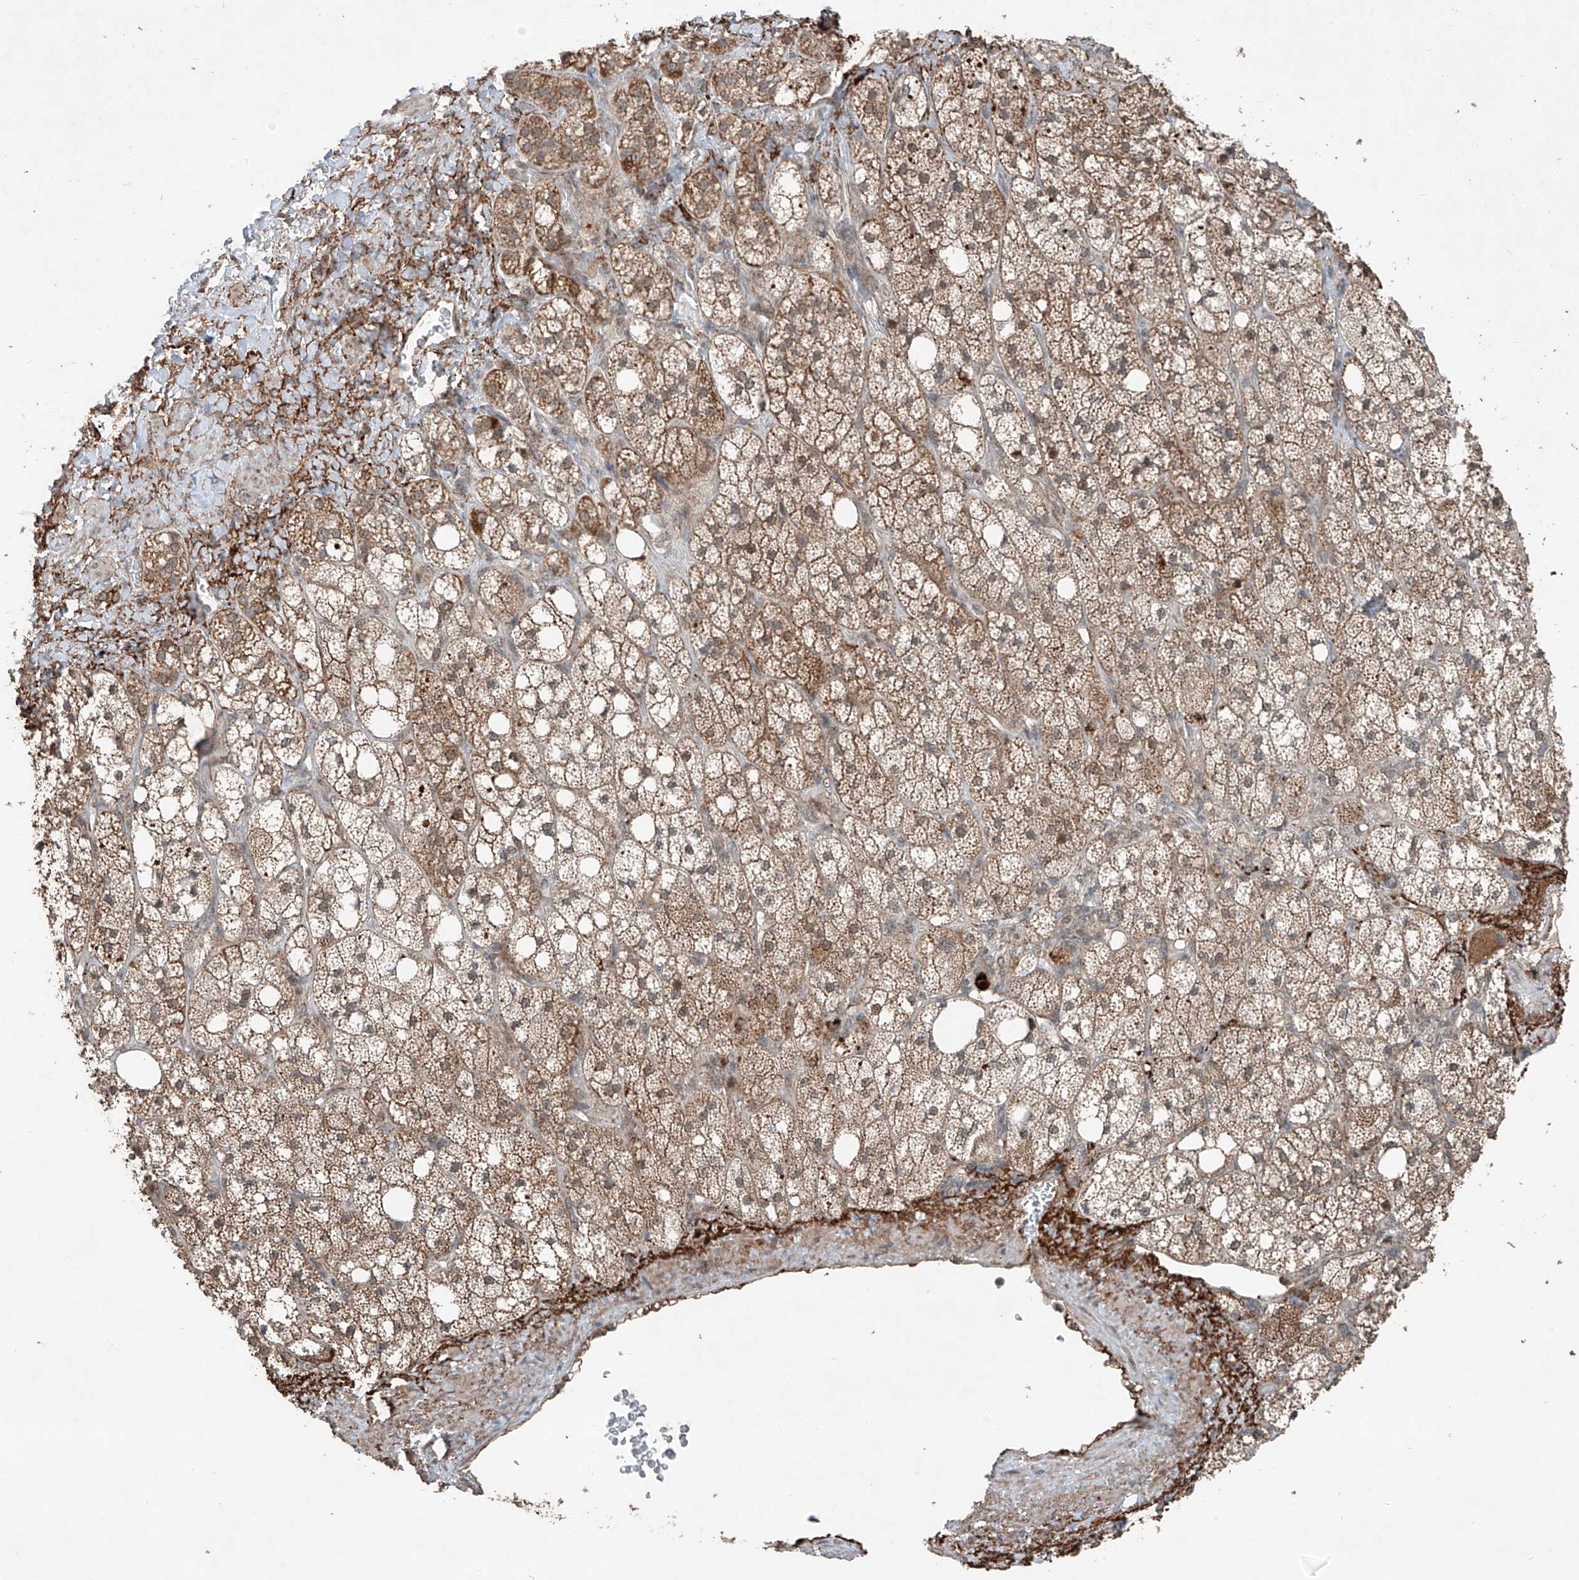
{"staining": {"intensity": "moderate", "quantity": ">75%", "location": "cytoplasmic/membranous,nuclear"}, "tissue": "adrenal gland", "cell_type": "Glandular cells", "image_type": "normal", "snomed": [{"axis": "morphology", "description": "Normal tissue, NOS"}, {"axis": "topography", "description": "Adrenal gland"}], "caption": "Unremarkable adrenal gland exhibits moderate cytoplasmic/membranous,nuclear staining in approximately >75% of glandular cells.", "gene": "ZNF620", "patient": {"sex": "male", "age": 61}}